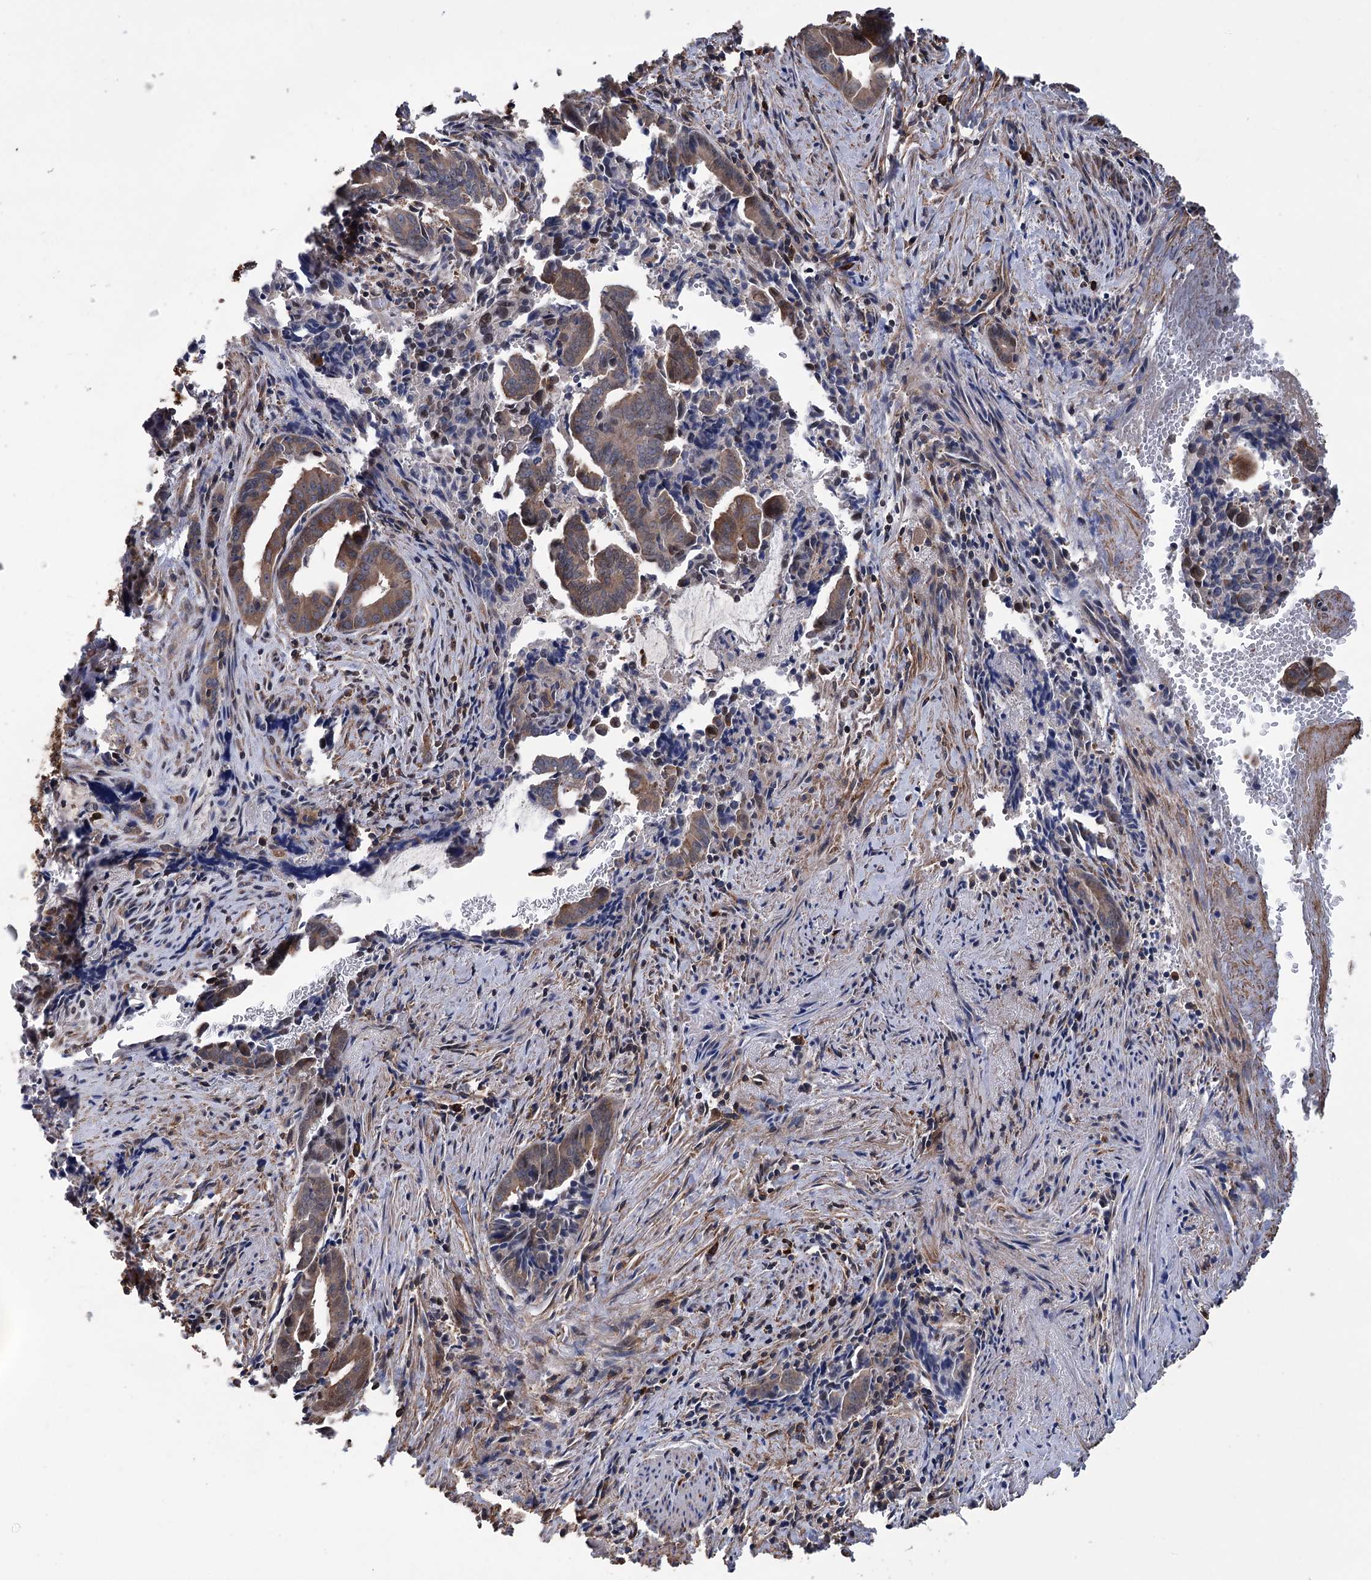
{"staining": {"intensity": "moderate", "quantity": ">75%", "location": "cytoplasmic/membranous"}, "tissue": "pancreatic cancer", "cell_type": "Tumor cells", "image_type": "cancer", "snomed": [{"axis": "morphology", "description": "Adenocarcinoma, NOS"}, {"axis": "topography", "description": "Pancreas"}], "caption": "The immunohistochemical stain shows moderate cytoplasmic/membranous positivity in tumor cells of pancreatic adenocarcinoma tissue.", "gene": "DPP3", "patient": {"sex": "female", "age": 63}}